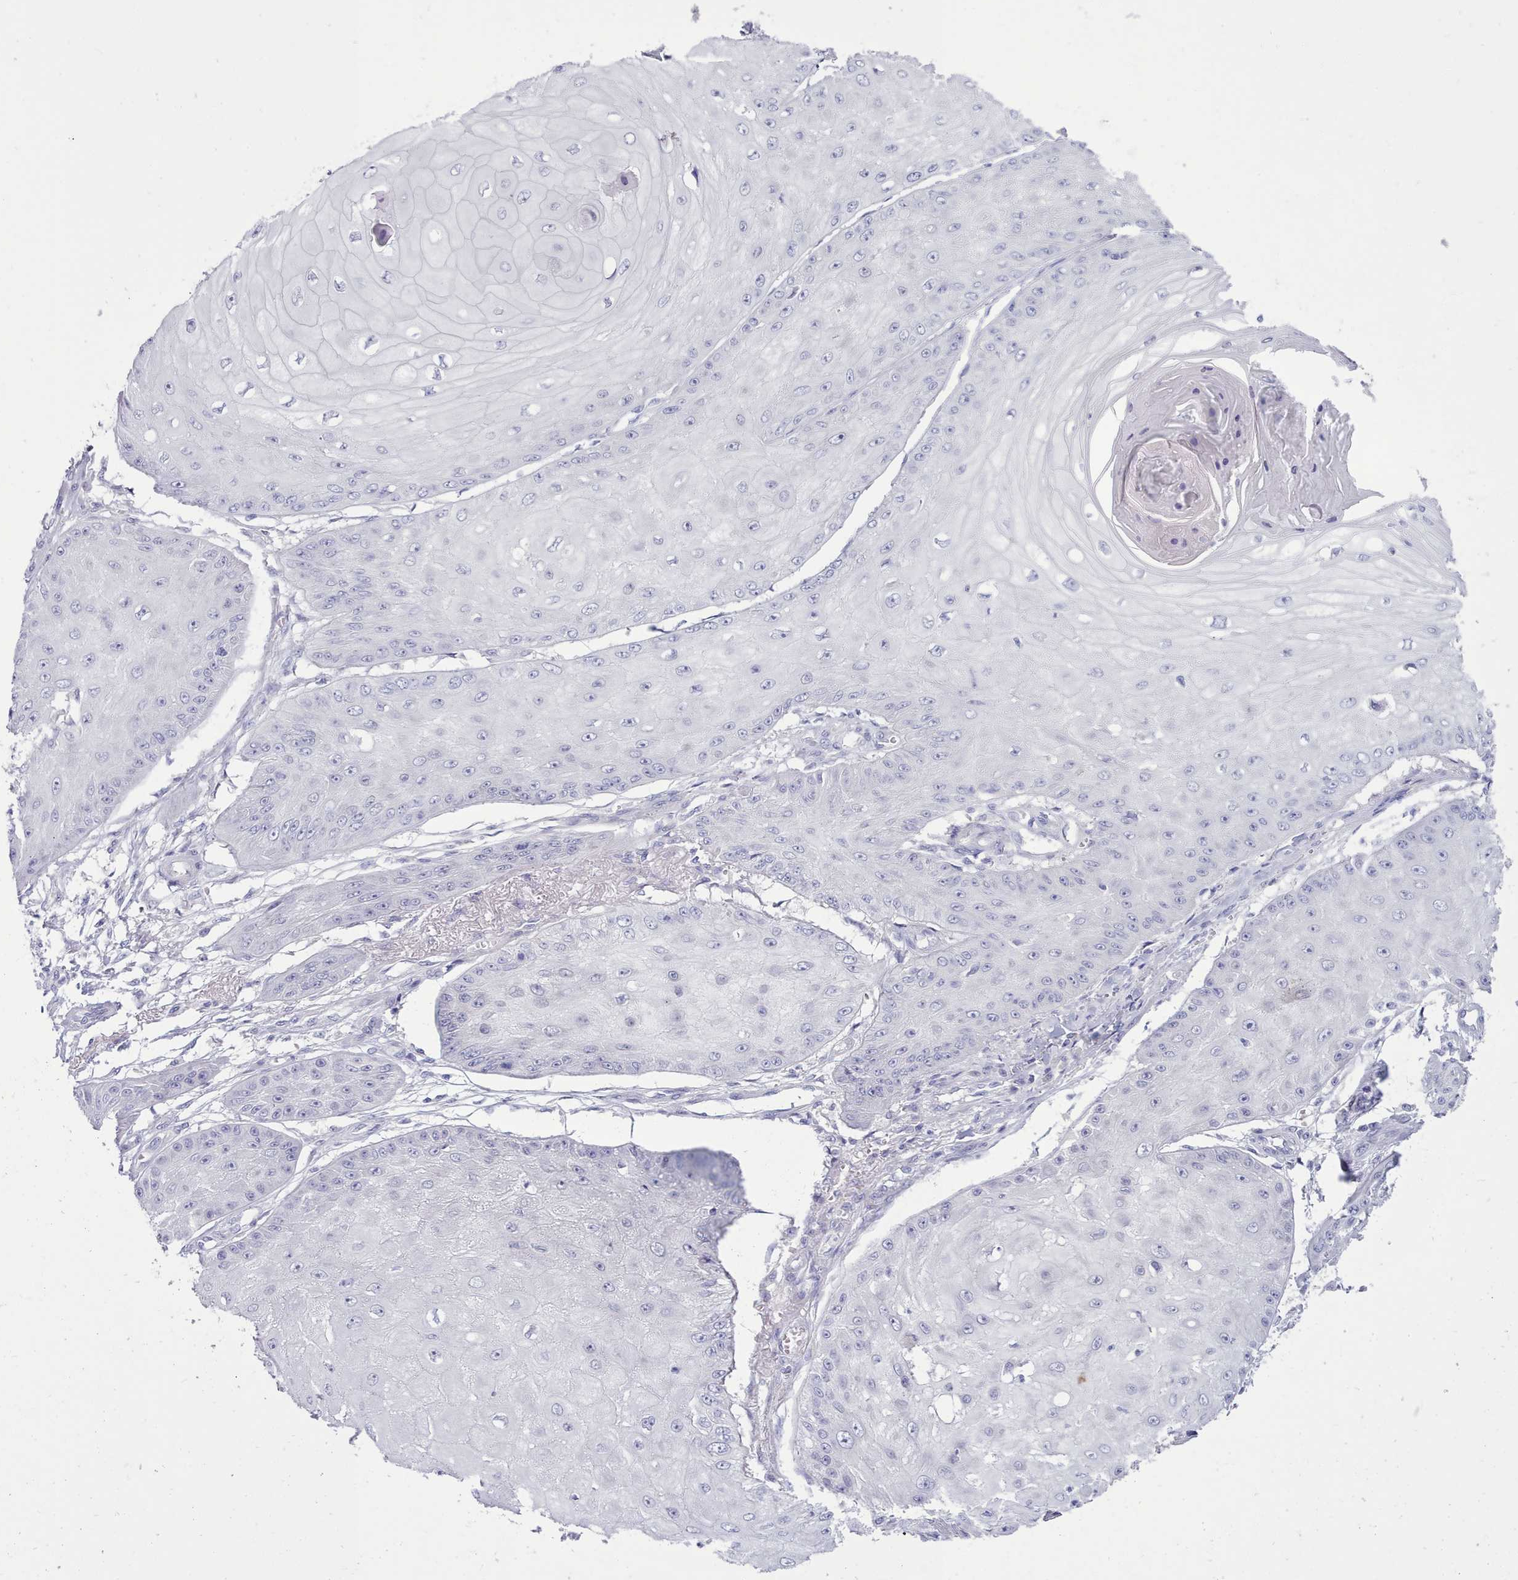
{"staining": {"intensity": "negative", "quantity": "none", "location": "none"}, "tissue": "skin cancer", "cell_type": "Tumor cells", "image_type": "cancer", "snomed": [{"axis": "morphology", "description": "Squamous cell carcinoma, NOS"}, {"axis": "topography", "description": "Skin"}], "caption": "Immunohistochemistry (IHC) of human skin cancer exhibits no expression in tumor cells.", "gene": "TMEM253", "patient": {"sex": "male", "age": 70}}